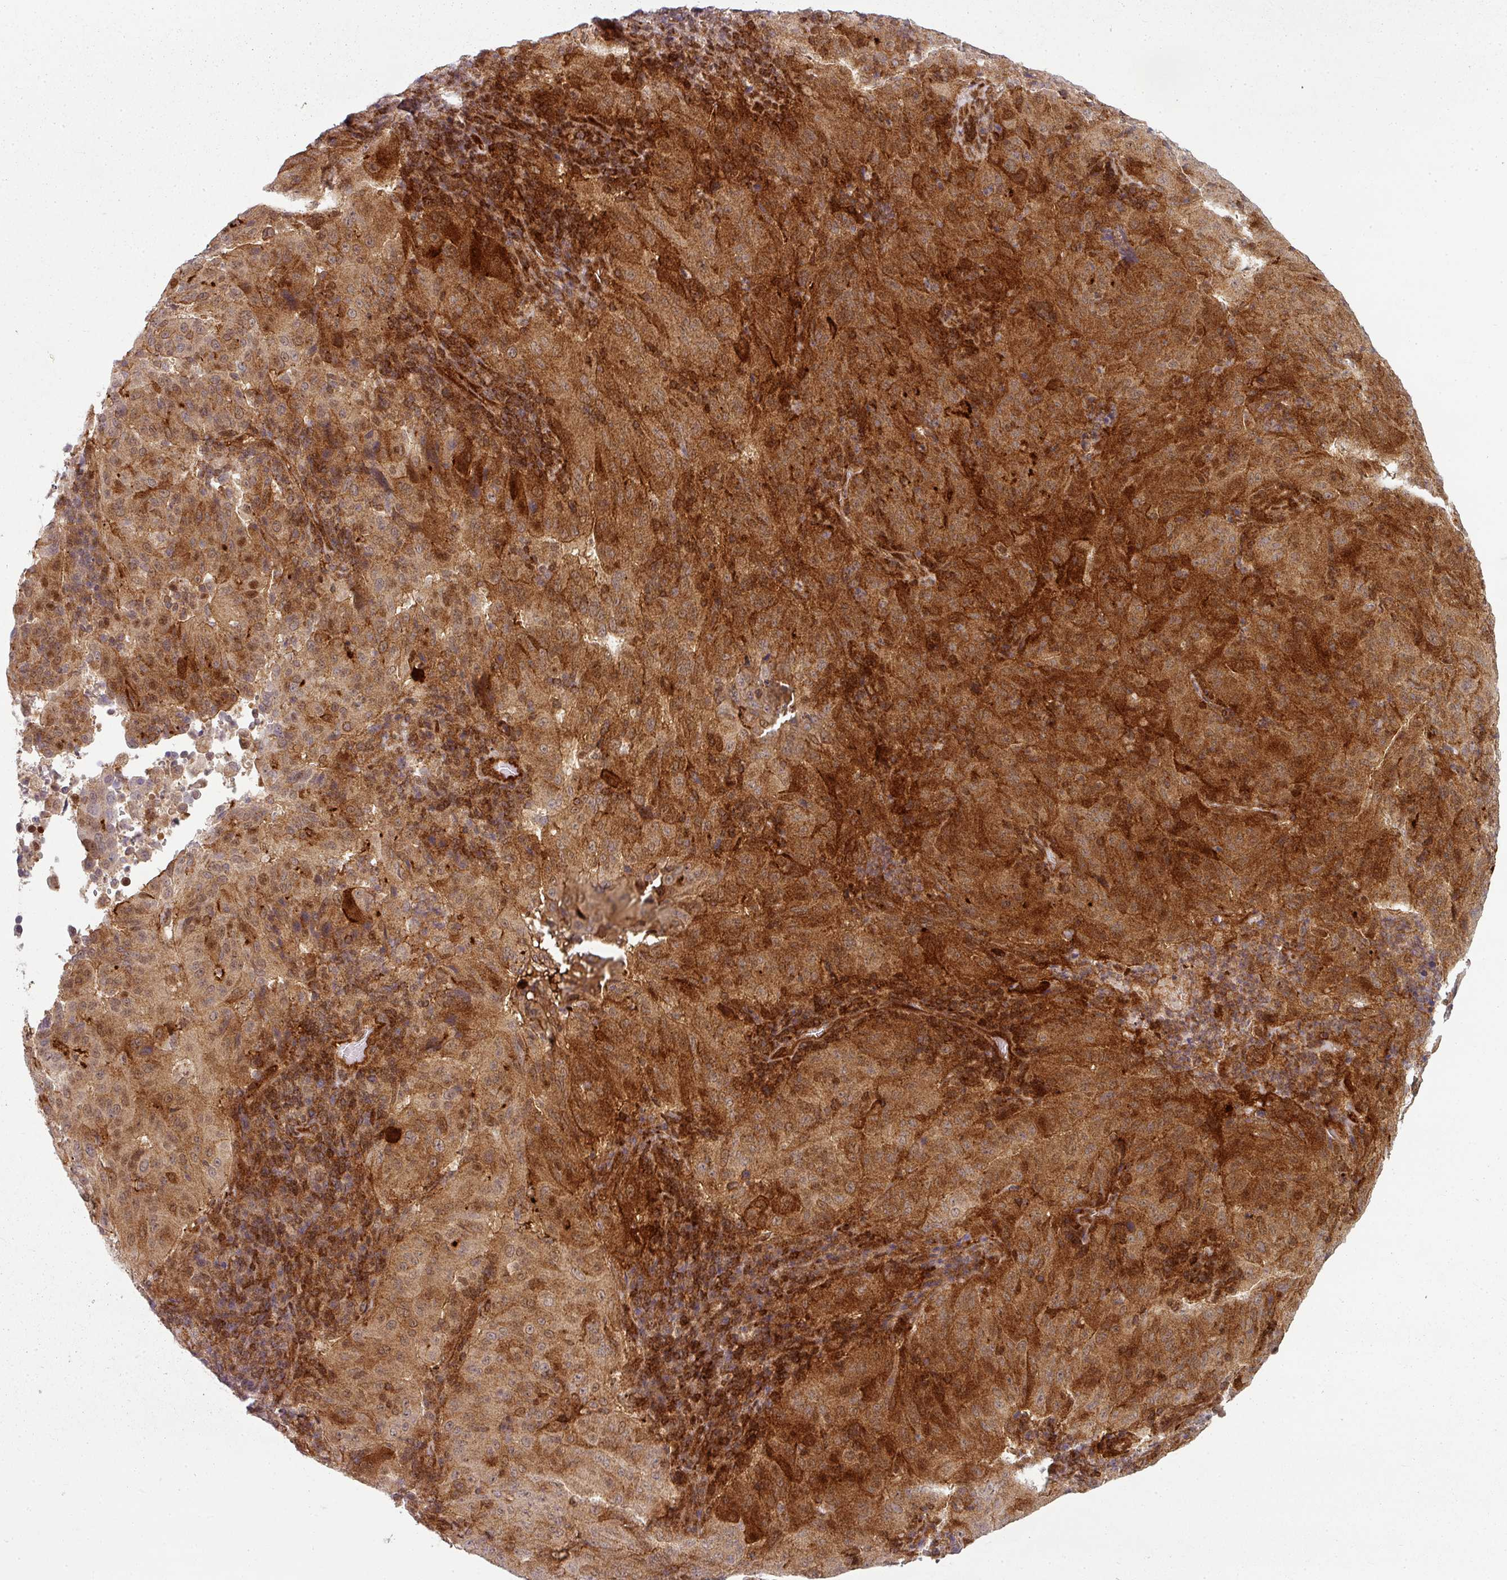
{"staining": {"intensity": "strong", "quantity": ">75%", "location": "cytoplasmic/membranous"}, "tissue": "pancreatic cancer", "cell_type": "Tumor cells", "image_type": "cancer", "snomed": [{"axis": "morphology", "description": "Adenocarcinoma, NOS"}, {"axis": "topography", "description": "Pancreas"}], "caption": "Protein staining shows strong cytoplasmic/membranous expression in about >75% of tumor cells in pancreatic adenocarcinoma.", "gene": "CLIC1", "patient": {"sex": "male", "age": 63}}